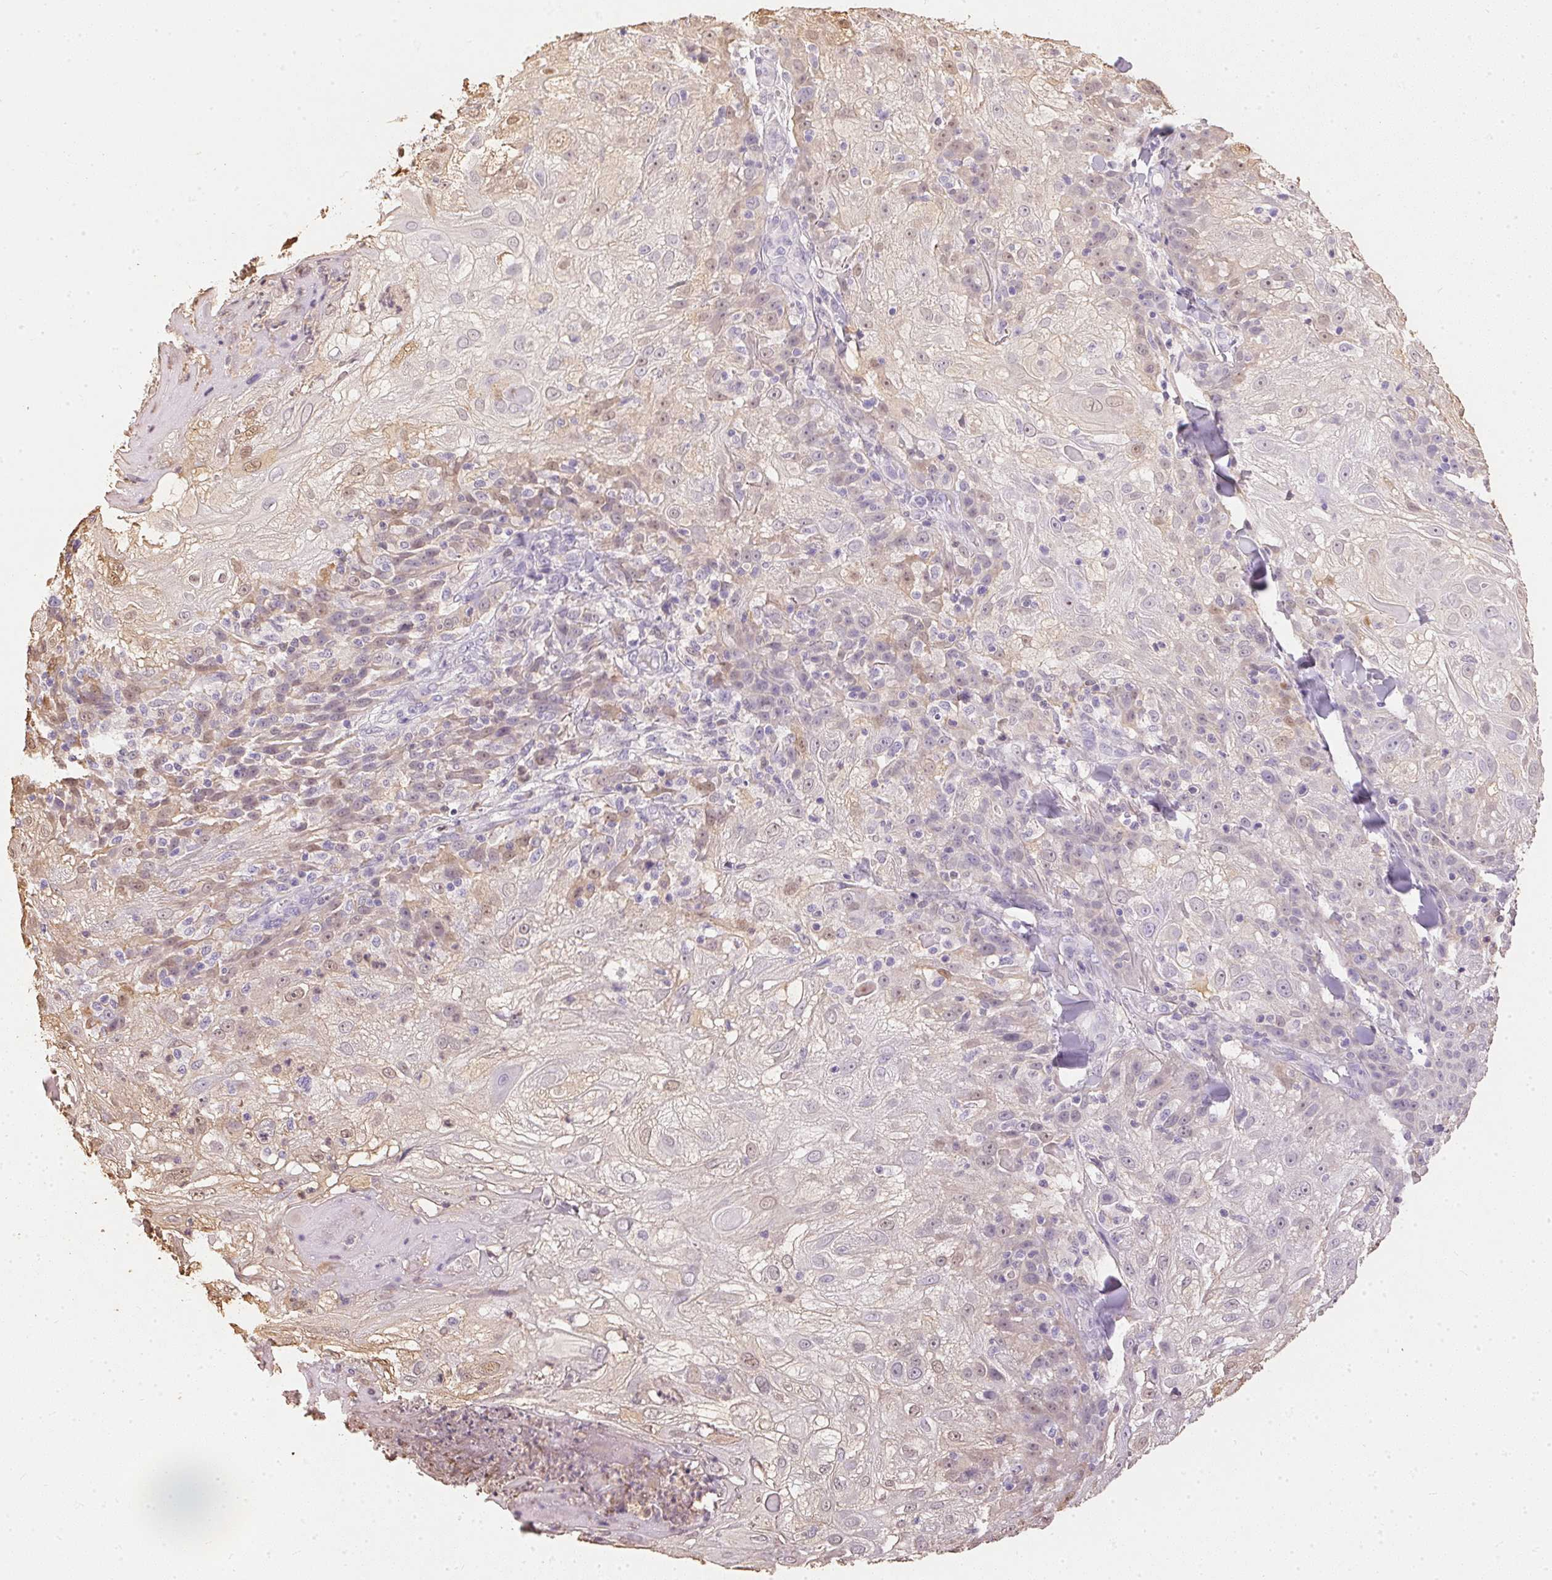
{"staining": {"intensity": "weak", "quantity": "<25%", "location": "cytoplasmic/membranous,nuclear"}, "tissue": "skin cancer", "cell_type": "Tumor cells", "image_type": "cancer", "snomed": [{"axis": "morphology", "description": "Normal tissue, NOS"}, {"axis": "morphology", "description": "Squamous cell carcinoma, NOS"}, {"axis": "topography", "description": "Skin"}], "caption": "Immunohistochemistry image of neoplastic tissue: skin cancer (squamous cell carcinoma) stained with DAB (3,3'-diaminobenzidine) displays no significant protein staining in tumor cells.", "gene": "S100A3", "patient": {"sex": "female", "age": 83}}